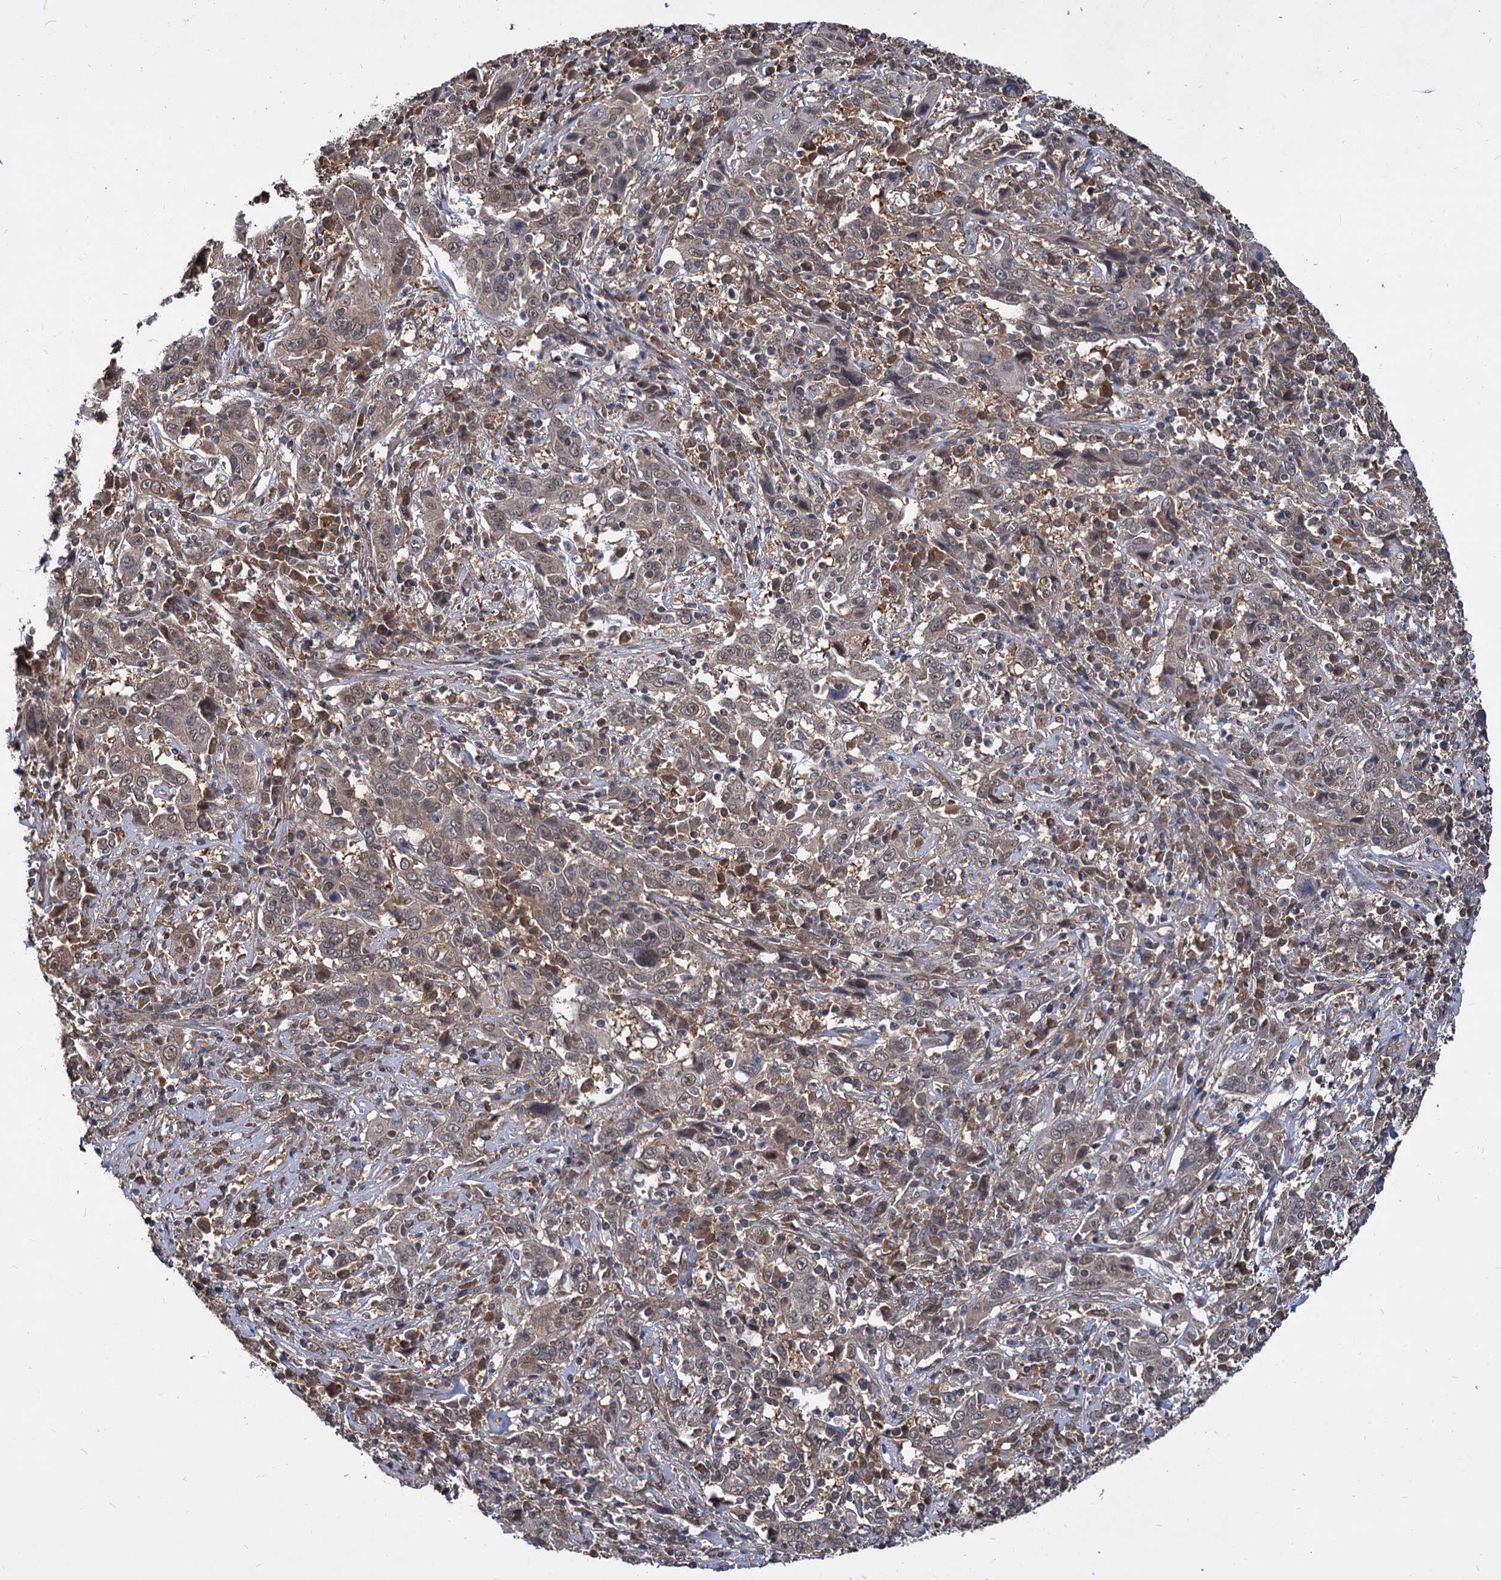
{"staining": {"intensity": "weak", "quantity": "25%-75%", "location": "nuclear"}, "tissue": "cervical cancer", "cell_type": "Tumor cells", "image_type": "cancer", "snomed": [{"axis": "morphology", "description": "Squamous cell carcinoma, NOS"}, {"axis": "topography", "description": "Cervix"}], "caption": "Cervical cancer (squamous cell carcinoma) tissue reveals weak nuclear positivity in about 25%-75% of tumor cells", "gene": "PSMD4", "patient": {"sex": "female", "age": 46}}